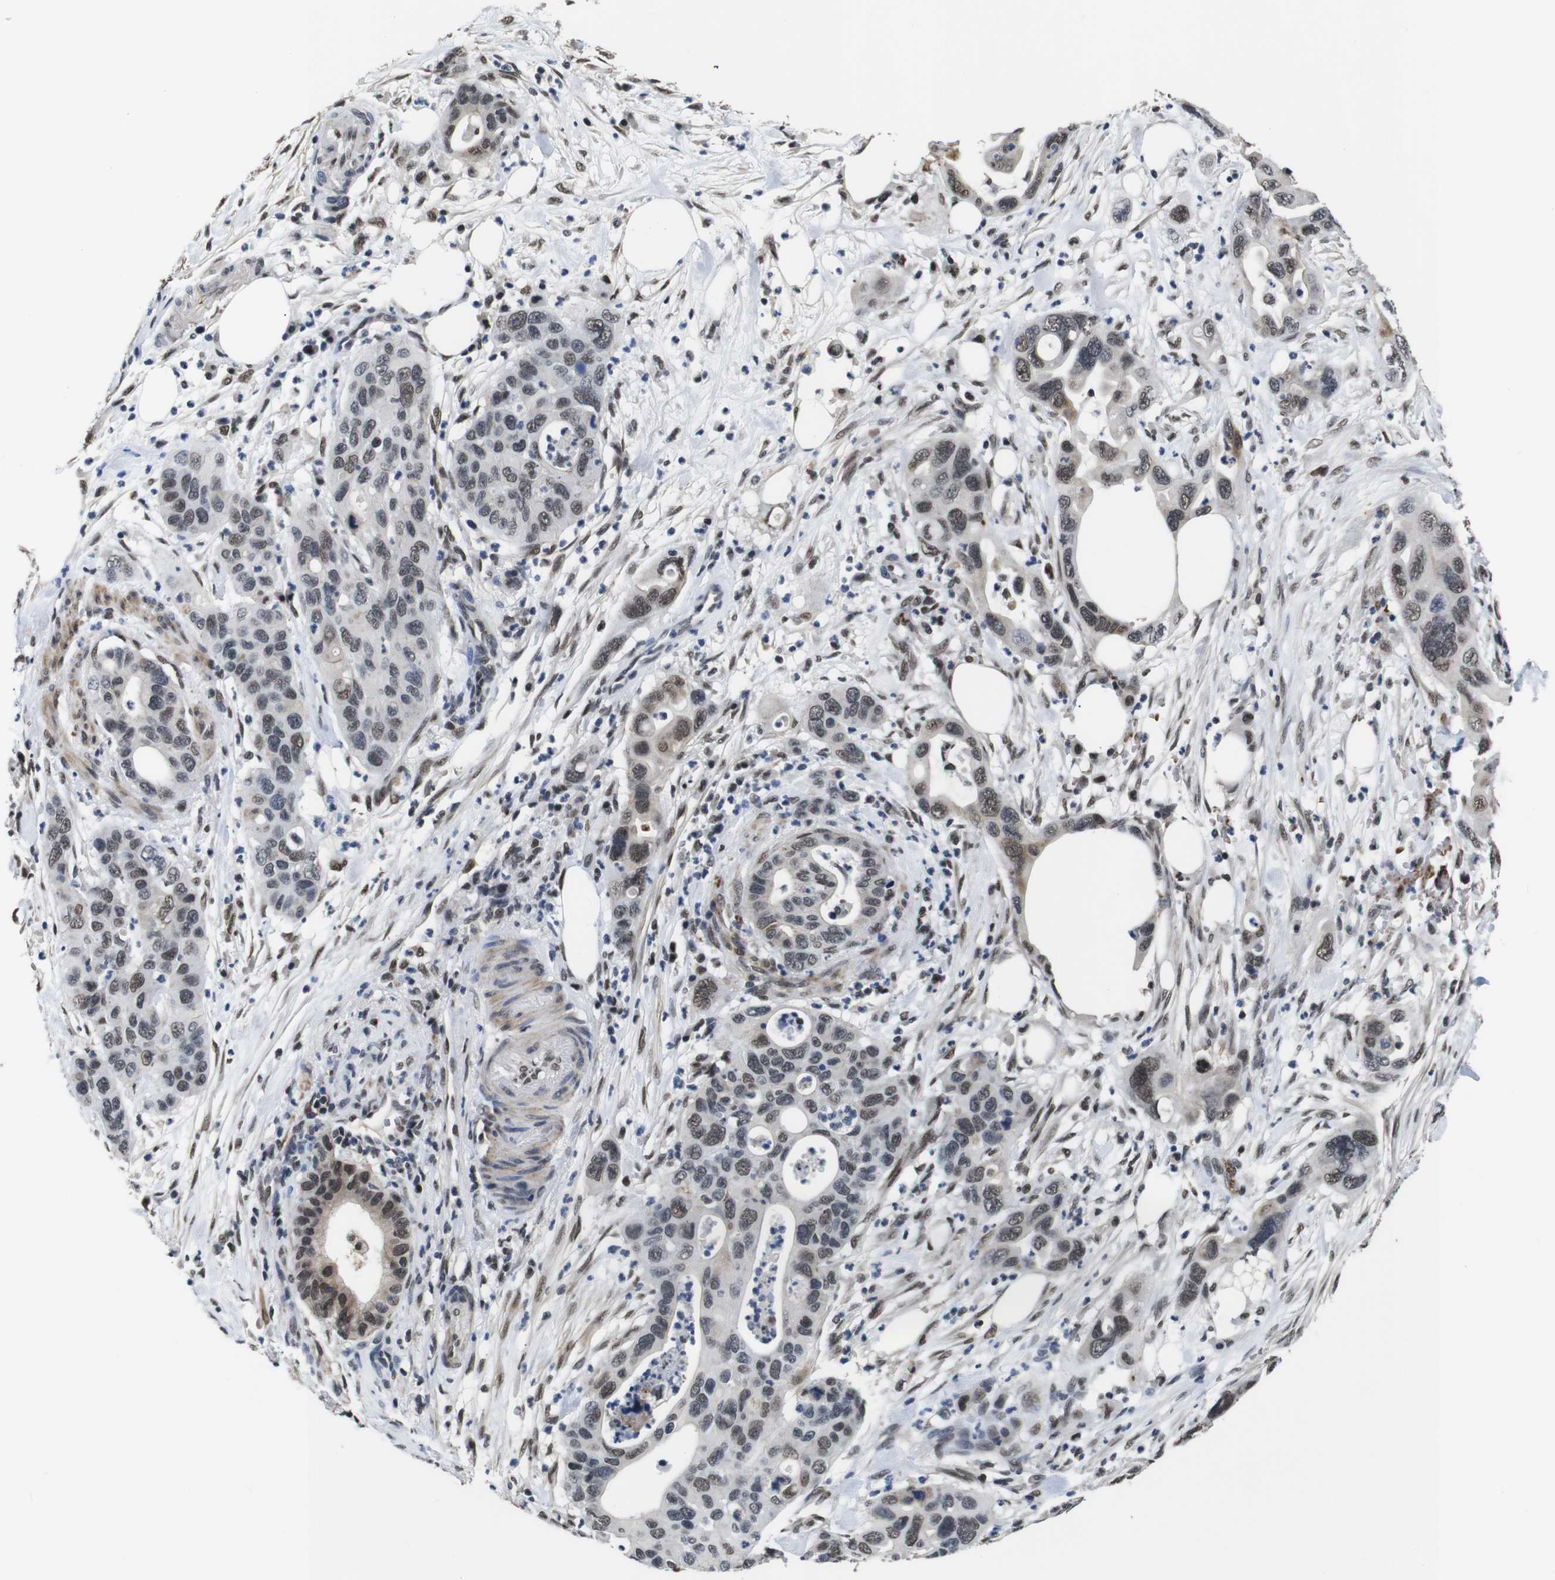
{"staining": {"intensity": "moderate", "quantity": ">75%", "location": "nuclear"}, "tissue": "pancreatic cancer", "cell_type": "Tumor cells", "image_type": "cancer", "snomed": [{"axis": "morphology", "description": "Adenocarcinoma, NOS"}, {"axis": "topography", "description": "Pancreas"}], "caption": "Moderate nuclear expression is appreciated in approximately >75% of tumor cells in pancreatic cancer (adenocarcinoma). The protein of interest is stained brown, and the nuclei are stained in blue (DAB IHC with brightfield microscopy, high magnification).", "gene": "ILDR2", "patient": {"sex": "female", "age": 71}}